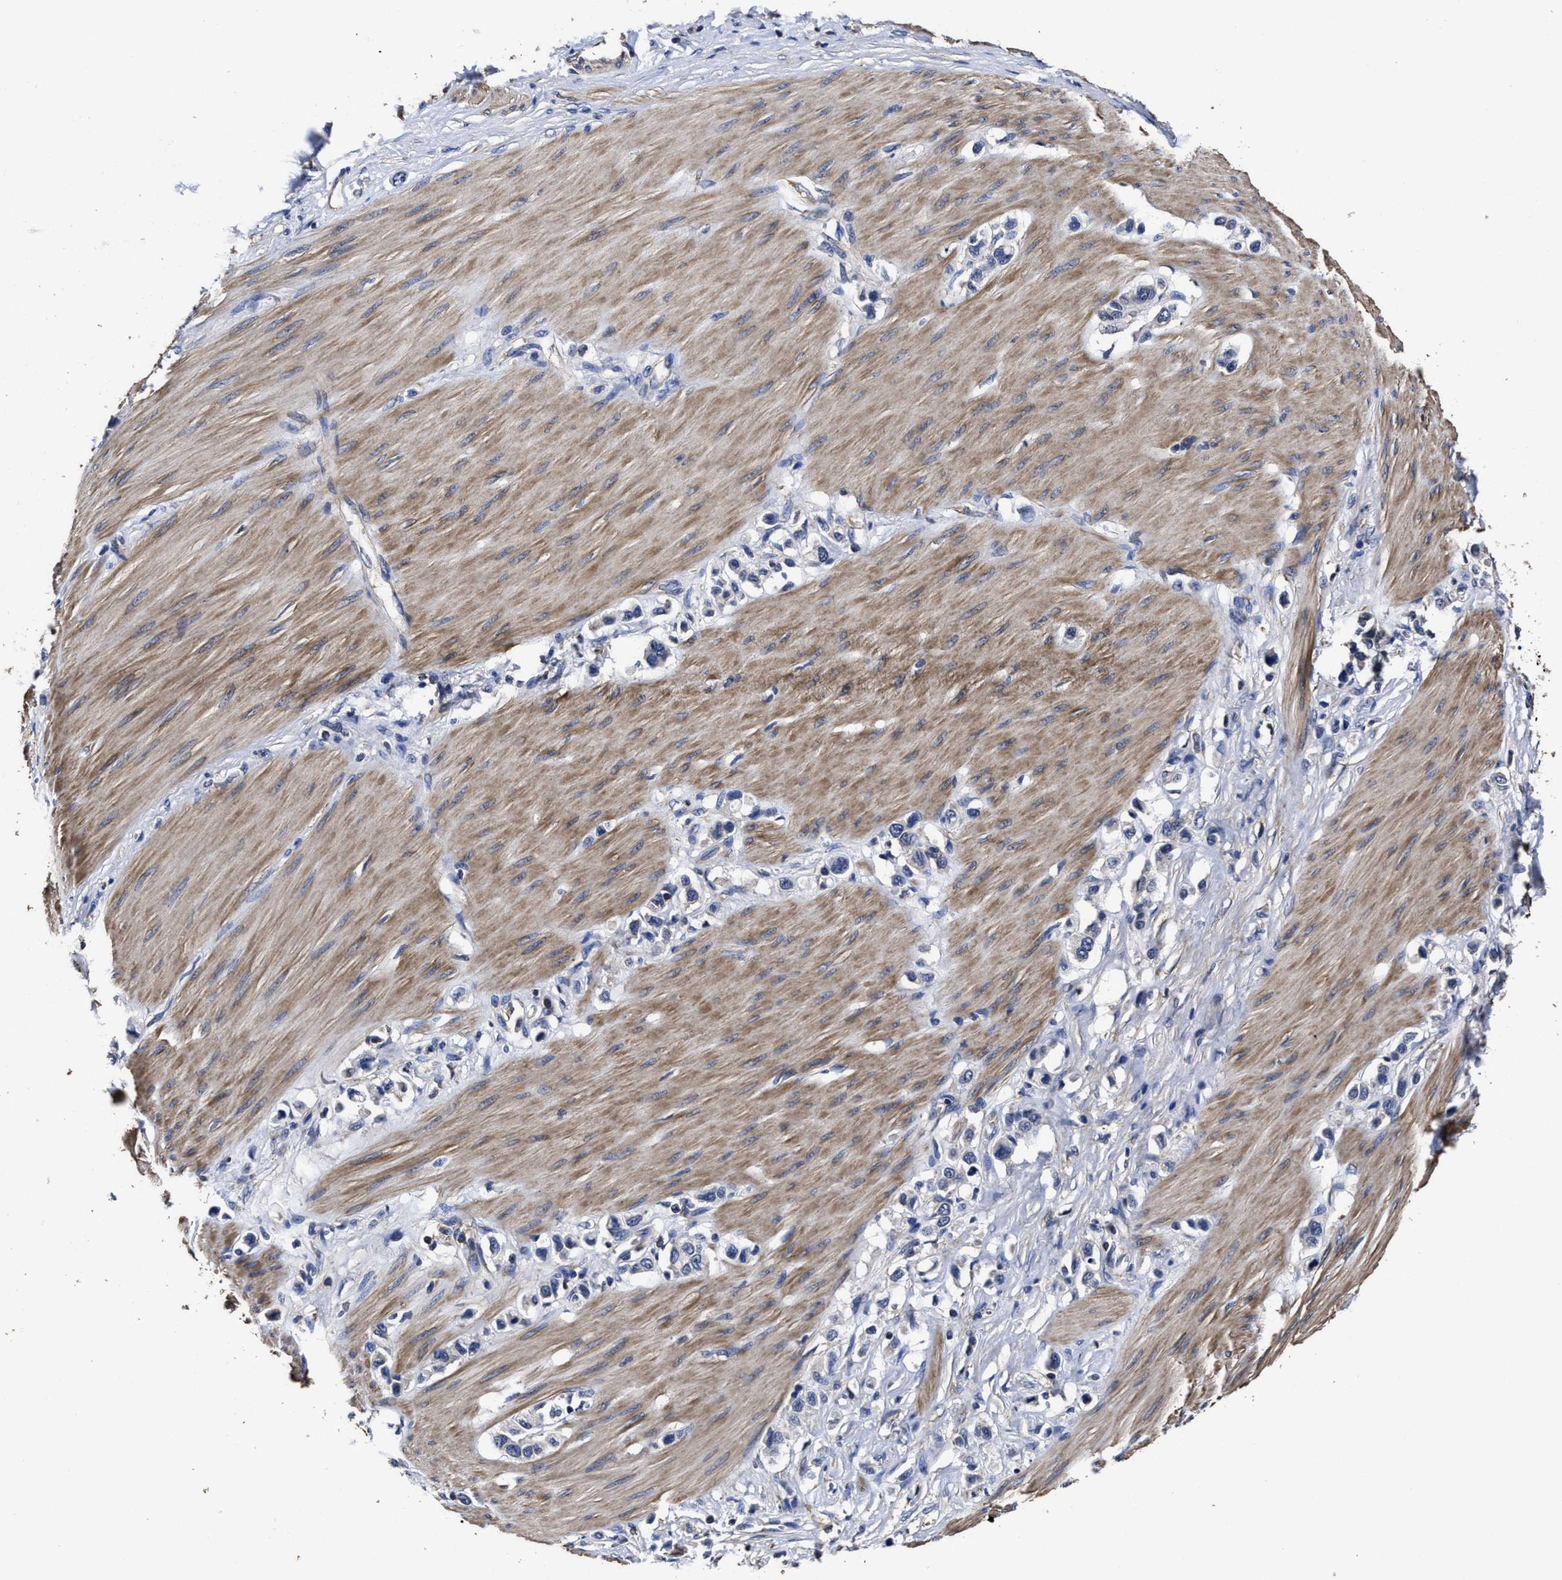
{"staining": {"intensity": "negative", "quantity": "none", "location": "none"}, "tissue": "stomach cancer", "cell_type": "Tumor cells", "image_type": "cancer", "snomed": [{"axis": "morphology", "description": "Adenocarcinoma, NOS"}, {"axis": "topography", "description": "Stomach"}], "caption": "Immunohistochemistry histopathology image of neoplastic tissue: stomach adenocarcinoma stained with DAB displays no significant protein expression in tumor cells.", "gene": "AVEN", "patient": {"sex": "female", "age": 65}}